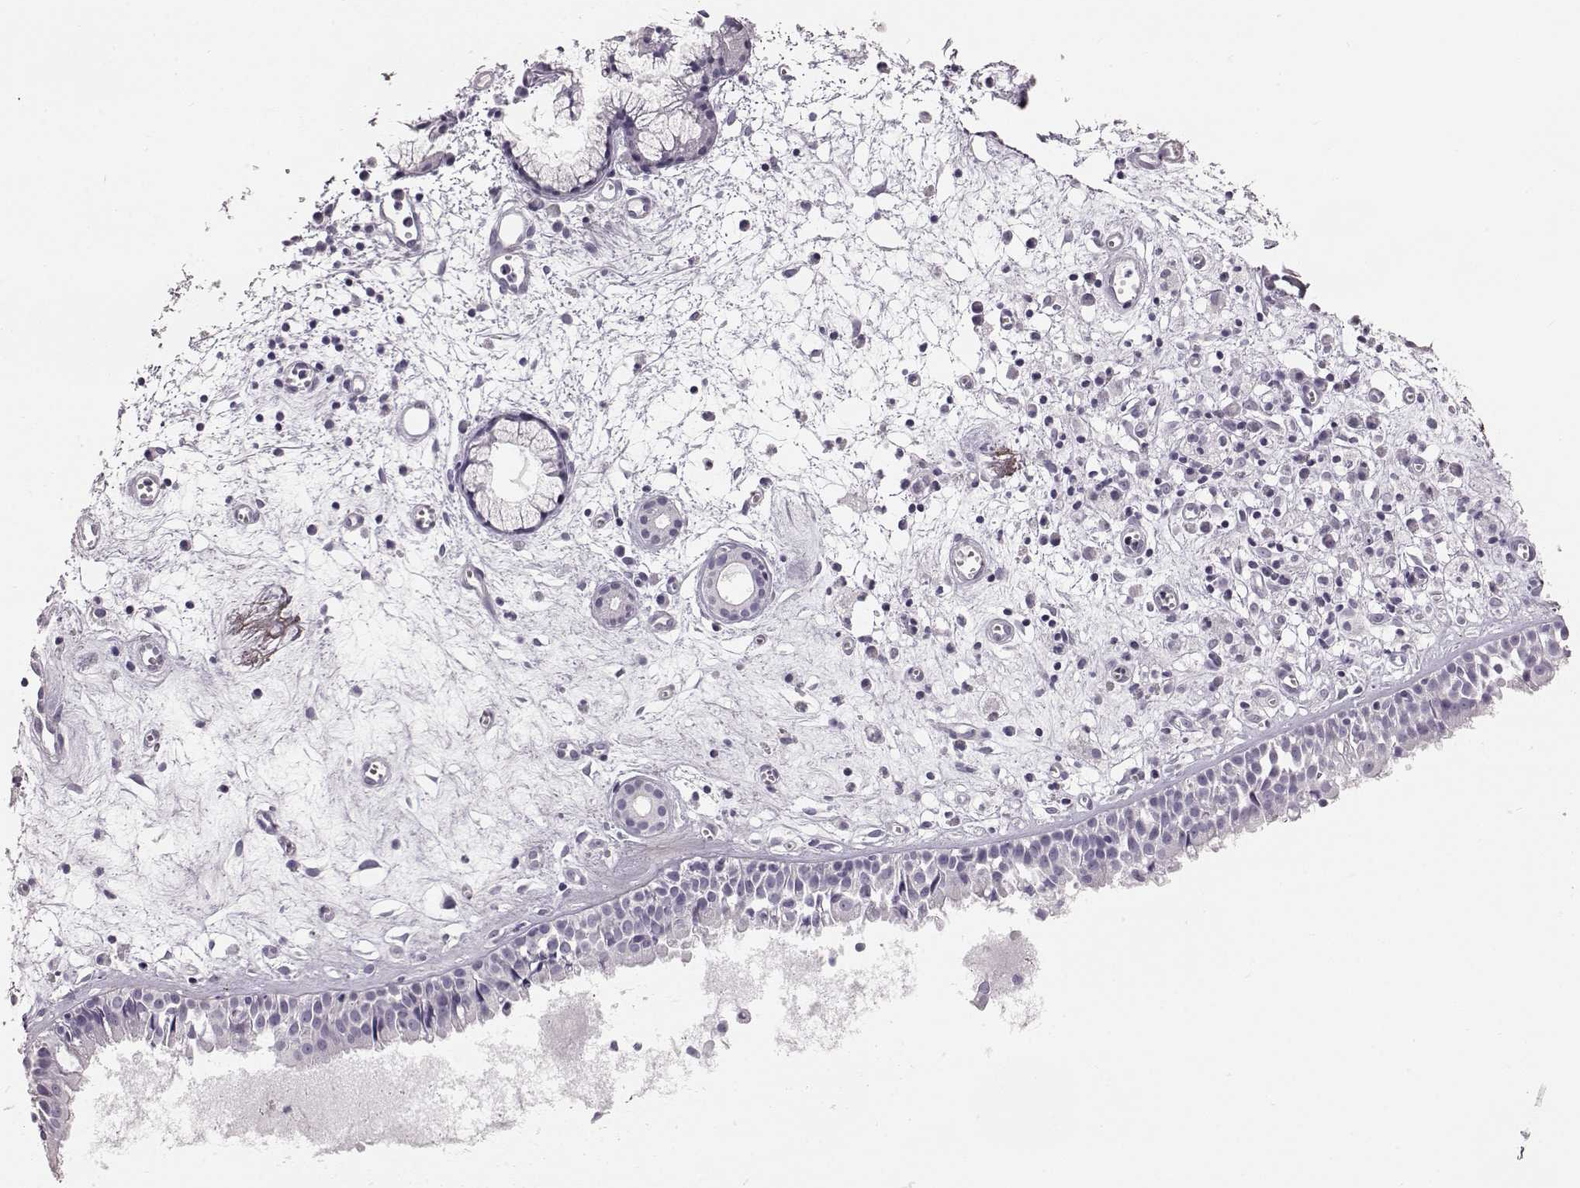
{"staining": {"intensity": "negative", "quantity": "none", "location": "none"}, "tissue": "nasopharynx", "cell_type": "Respiratory epithelial cells", "image_type": "normal", "snomed": [{"axis": "morphology", "description": "Normal tissue, NOS"}, {"axis": "topography", "description": "Nasopharynx"}], "caption": "This is a histopathology image of immunohistochemistry staining of benign nasopharynx, which shows no expression in respiratory epithelial cells.", "gene": "KRTAP16", "patient": {"sex": "male", "age": 61}}